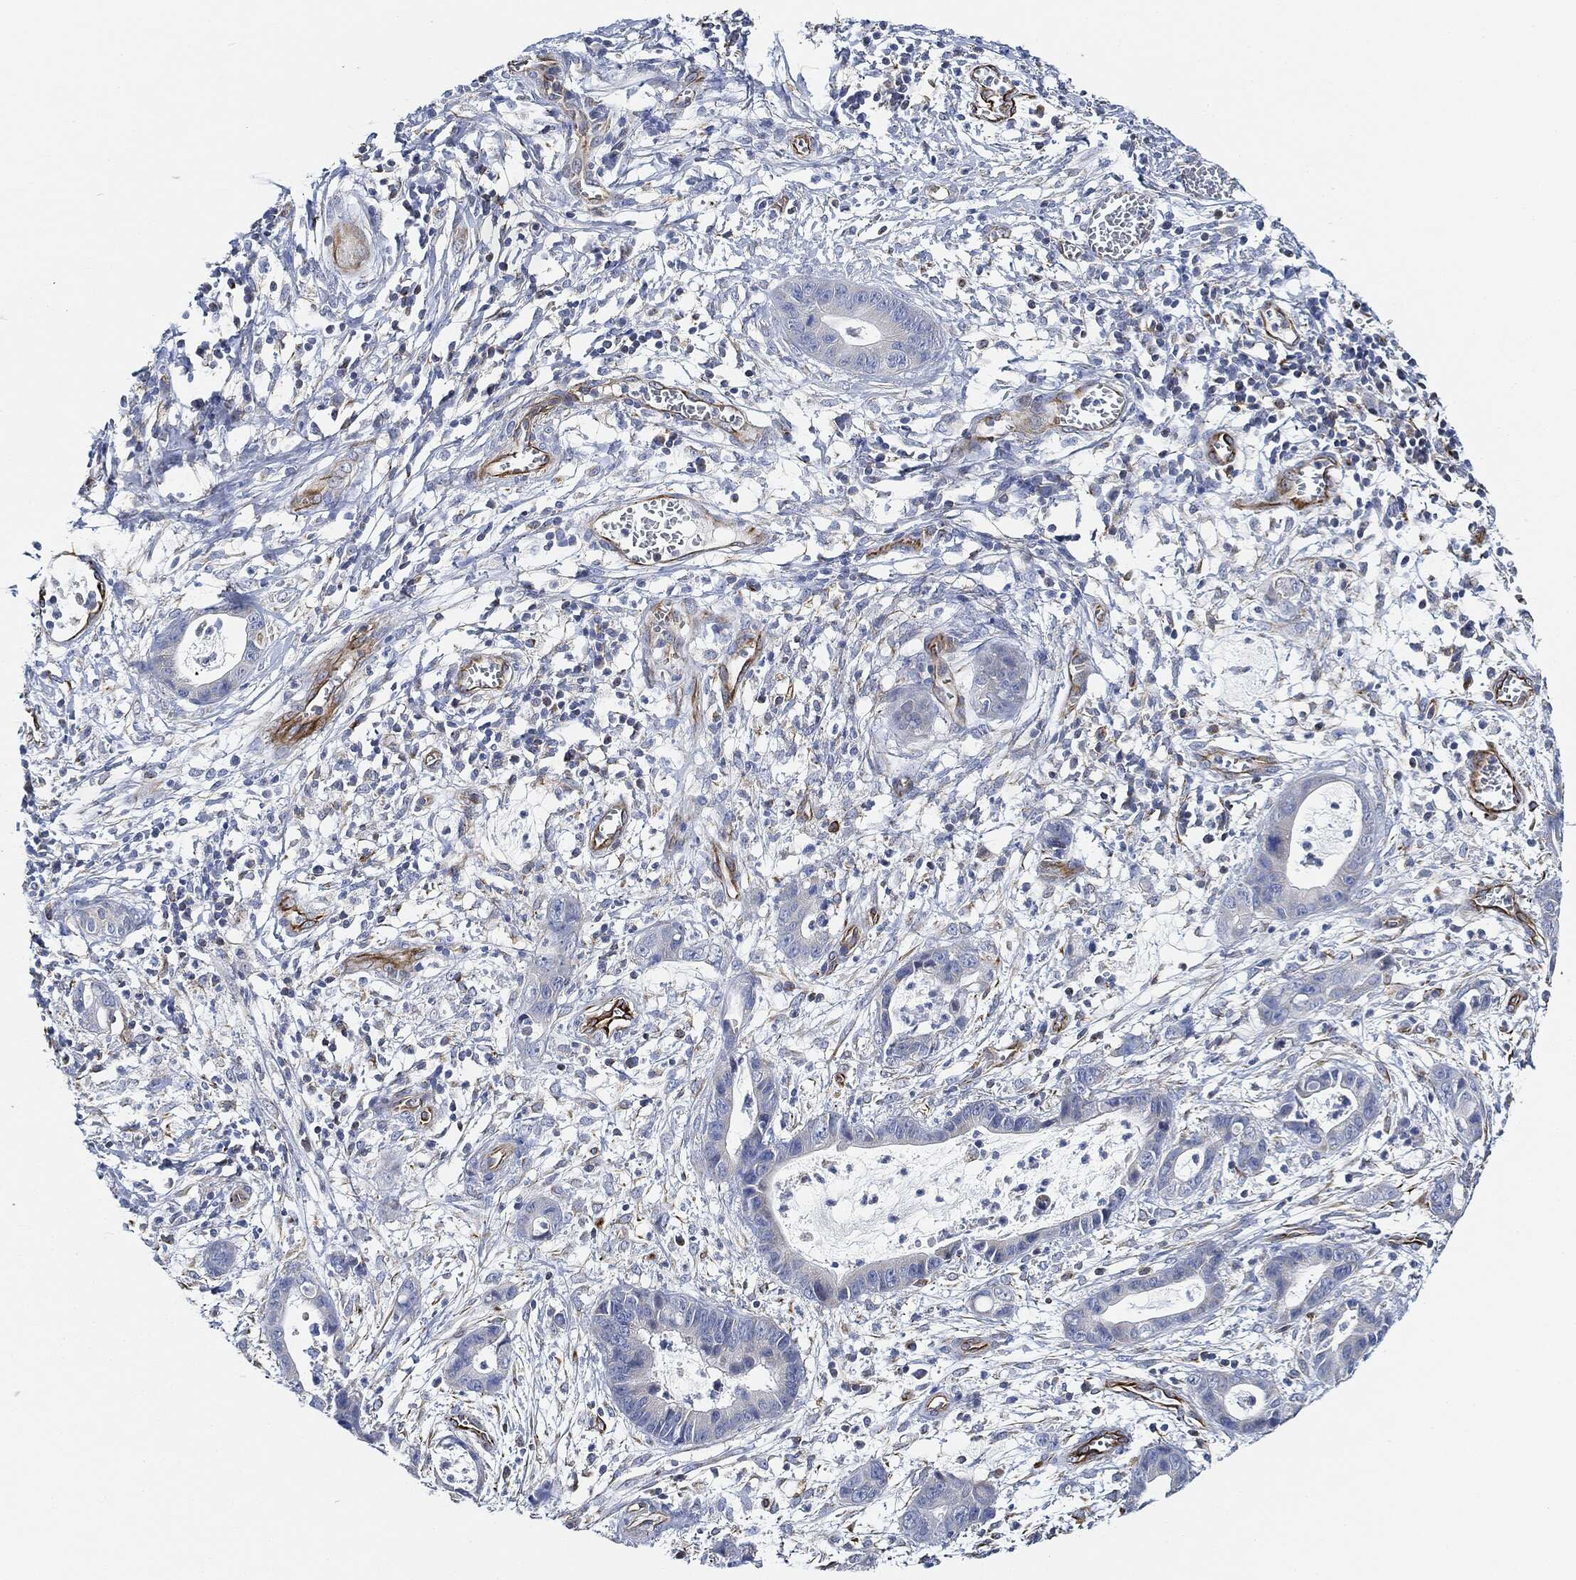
{"staining": {"intensity": "negative", "quantity": "none", "location": "none"}, "tissue": "cervical cancer", "cell_type": "Tumor cells", "image_type": "cancer", "snomed": [{"axis": "morphology", "description": "Adenocarcinoma, NOS"}, {"axis": "topography", "description": "Cervix"}], "caption": "Immunohistochemistry (IHC) of cervical cancer (adenocarcinoma) exhibits no staining in tumor cells.", "gene": "THSD1", "patient": {"sex": "female", "age": 44}}